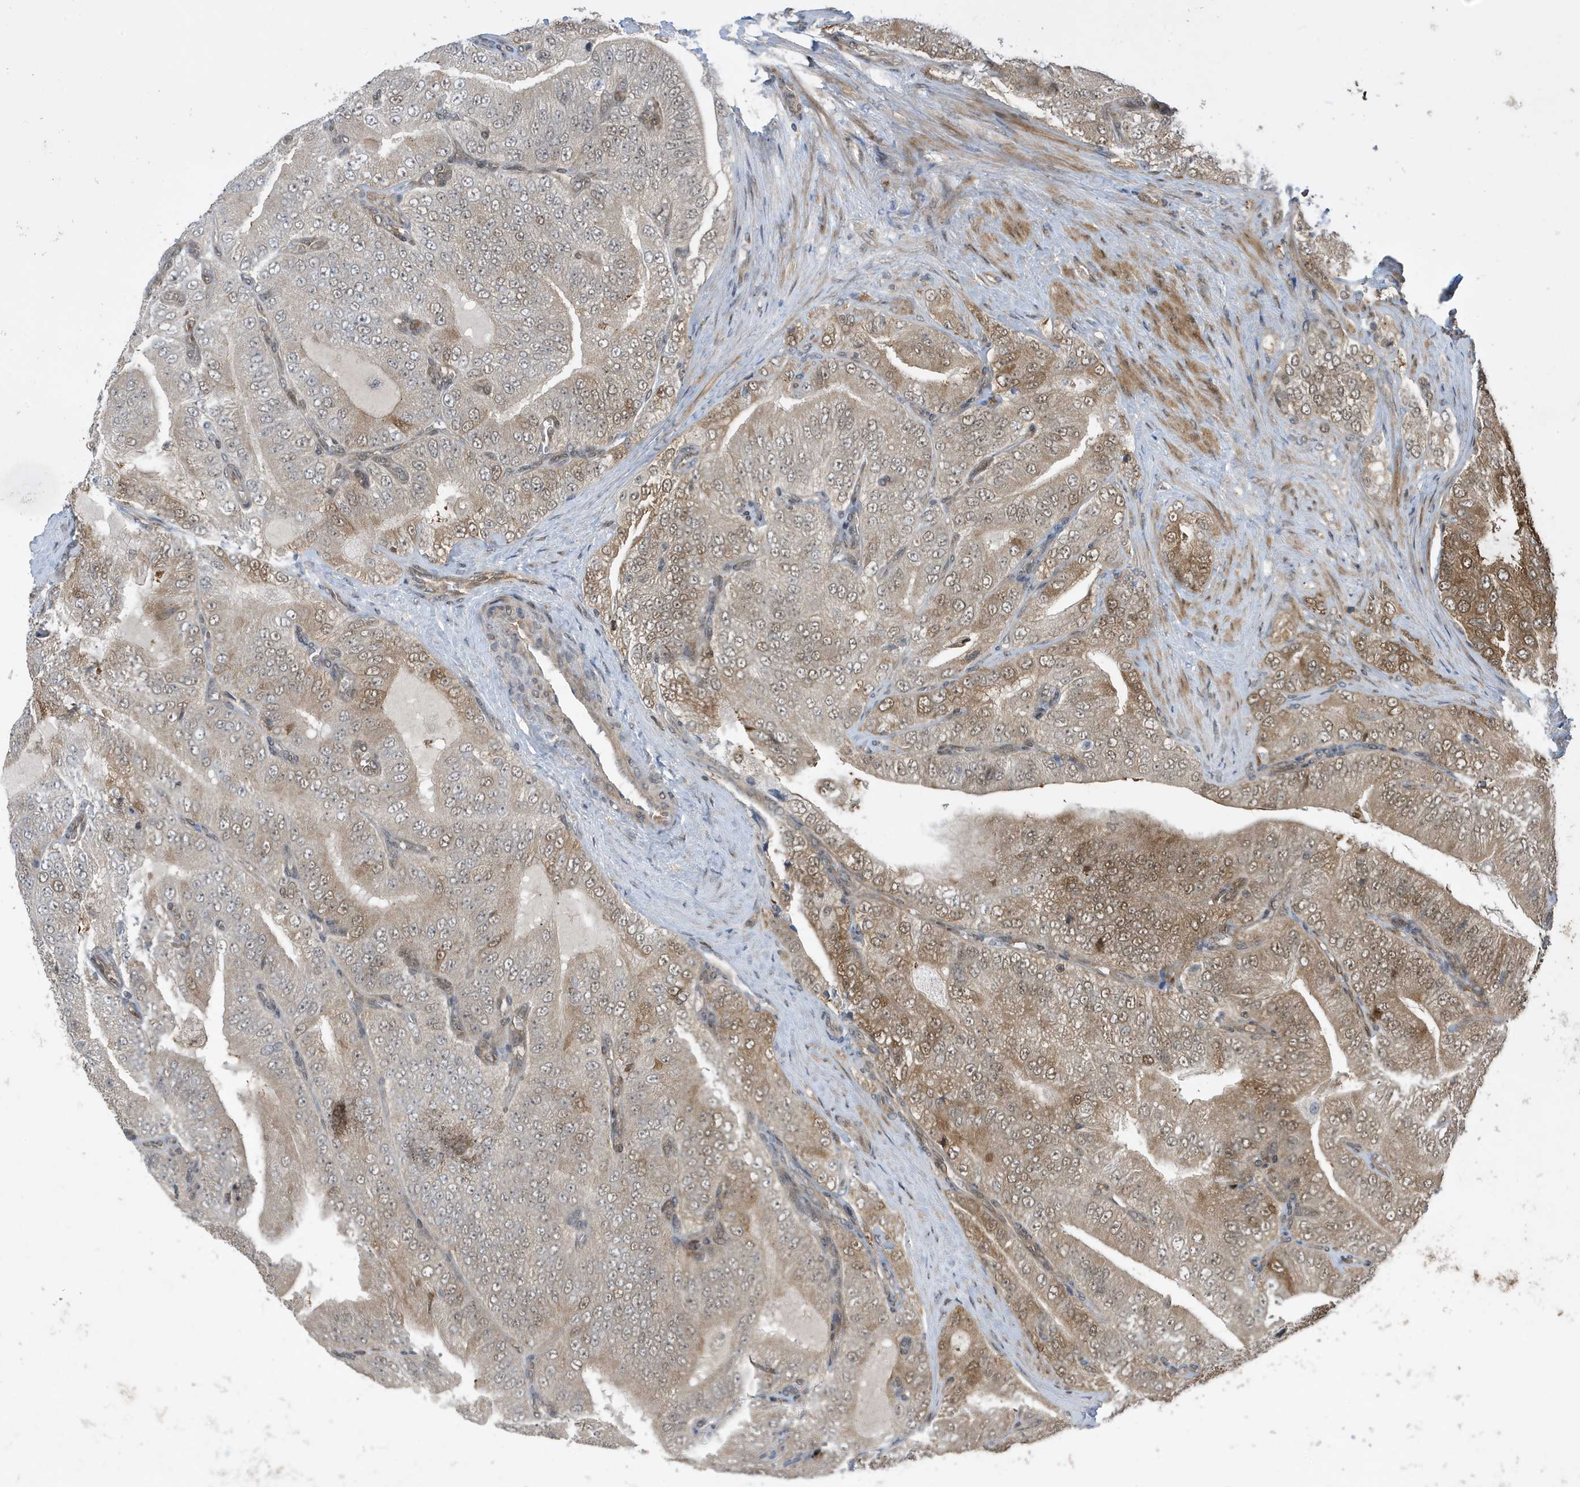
{"staining": {"intensity": "moderate", "quantity": "<25%", "location": "cytoplasmic/membranous"}, "tissue": "prostate cancer", "cell_type": "Tumor cells", "image_type": "cancer", "snomed": [{"axis": "morphology", "description": "Adenocarcinoma, High grade"}, {"axis": "topography", "description": "Prostate"}], "caption": "Human prostate high-grade adenocarcinoma stained for a protein (brown) exhibits moderate cytoplasmic/membranous positive staining in about <25% of tumor cells.", "gene": "UBQLN1", "patient": {"sex": "male", "age": 58}}